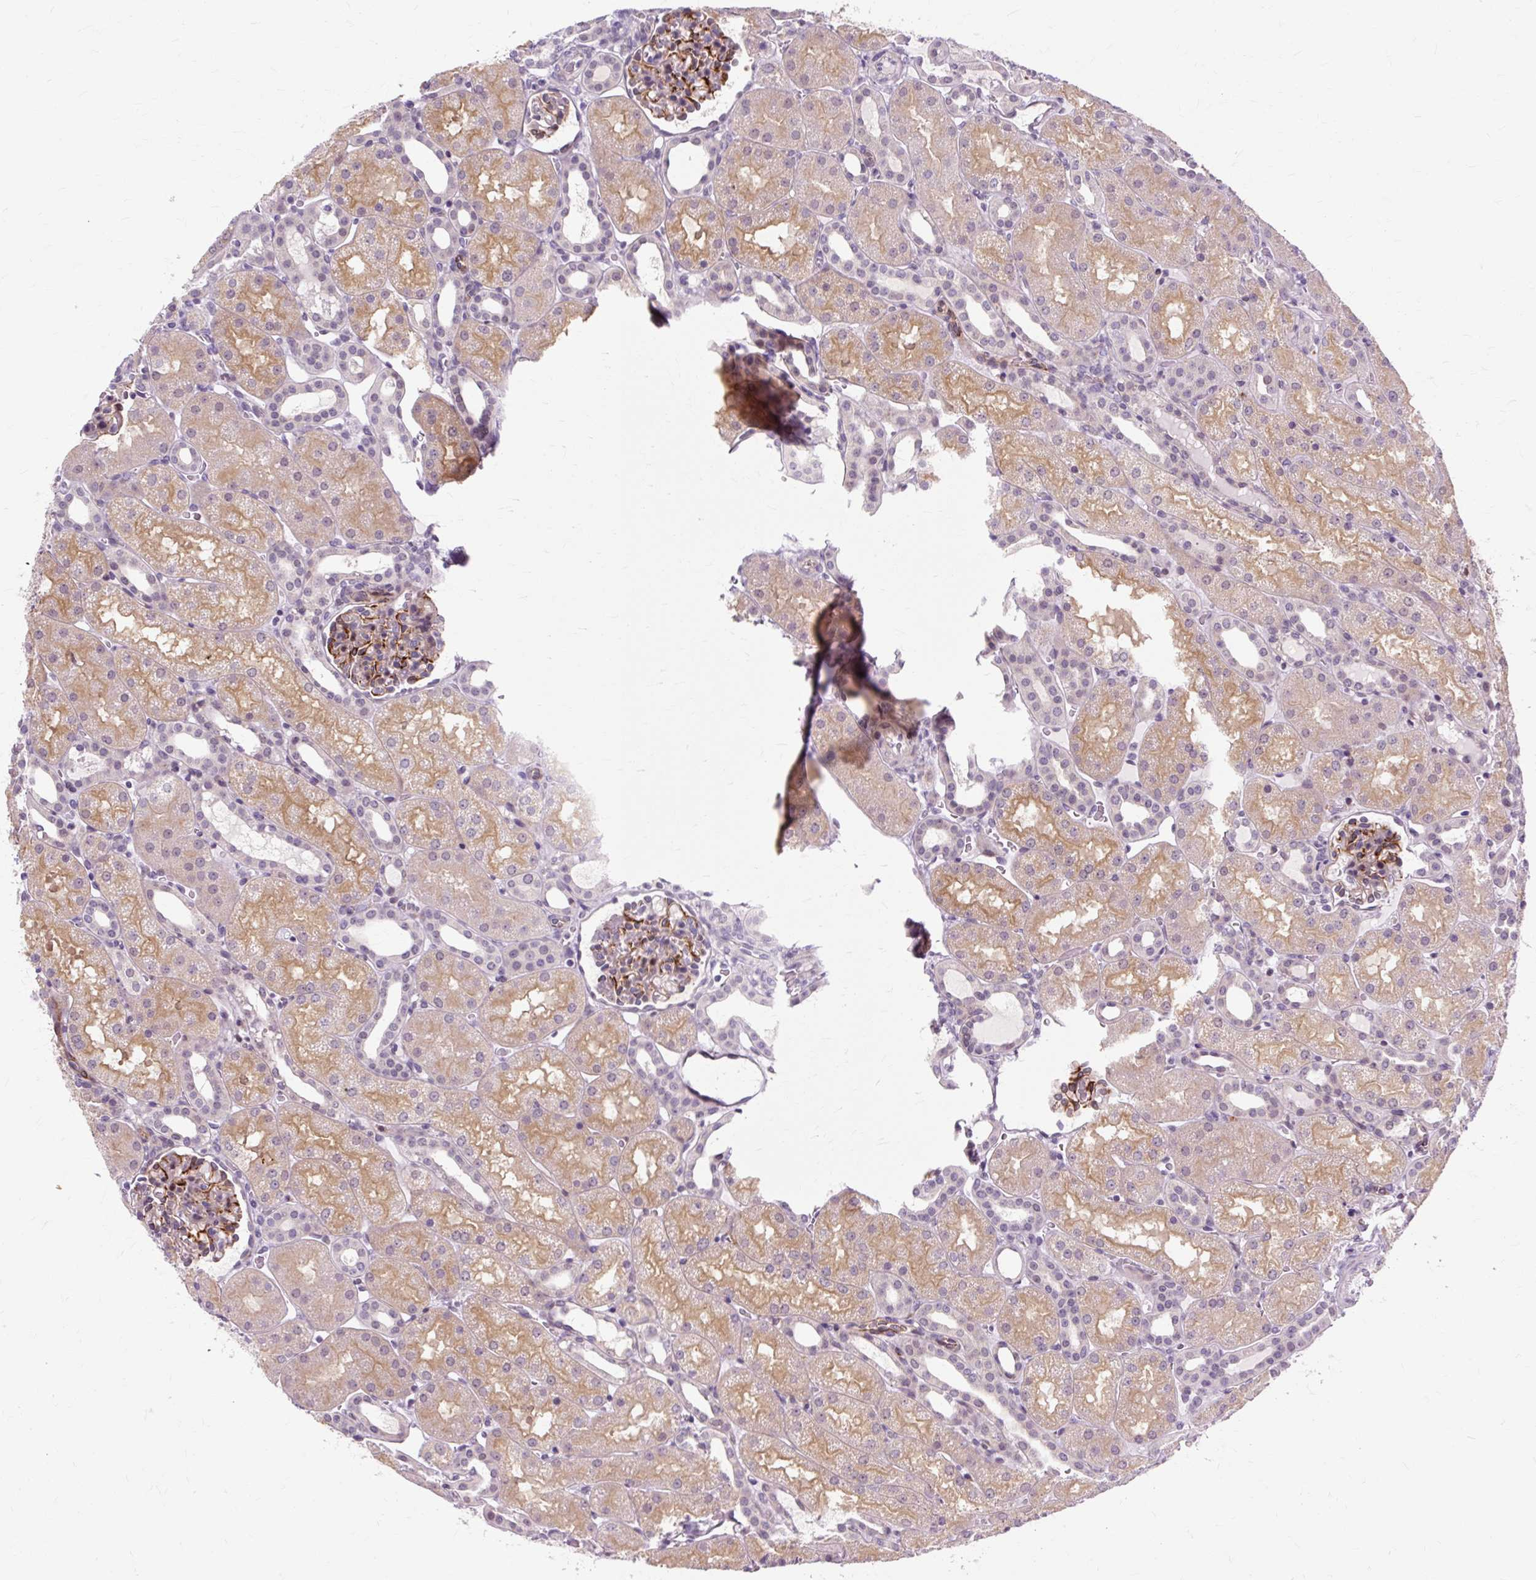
{"staining": {"intensity": "strong", "quantity": "<25%", "location": "cytoplasmic/membranous"}, "tissue": "kidney", "cell_type": "Cells in glomeruli", "image_type": "normal", "snomed": [{"axis": "morphology", "description": "Normal tissue, NOS"}, {"axis": "topography", "description": "Kidney"}], "caption": "IHC histopathology image of unremarkable kidney: kidney stained using IHC demonstrates medium levels of strong protein expression localized specifically in the cytoplasmic/membranous of cells in glomeruli, appearing as a cytoplasmic/membranous brown color.", "gene": "ZNF35", "patient": {"sex": "male", "age": 2}}